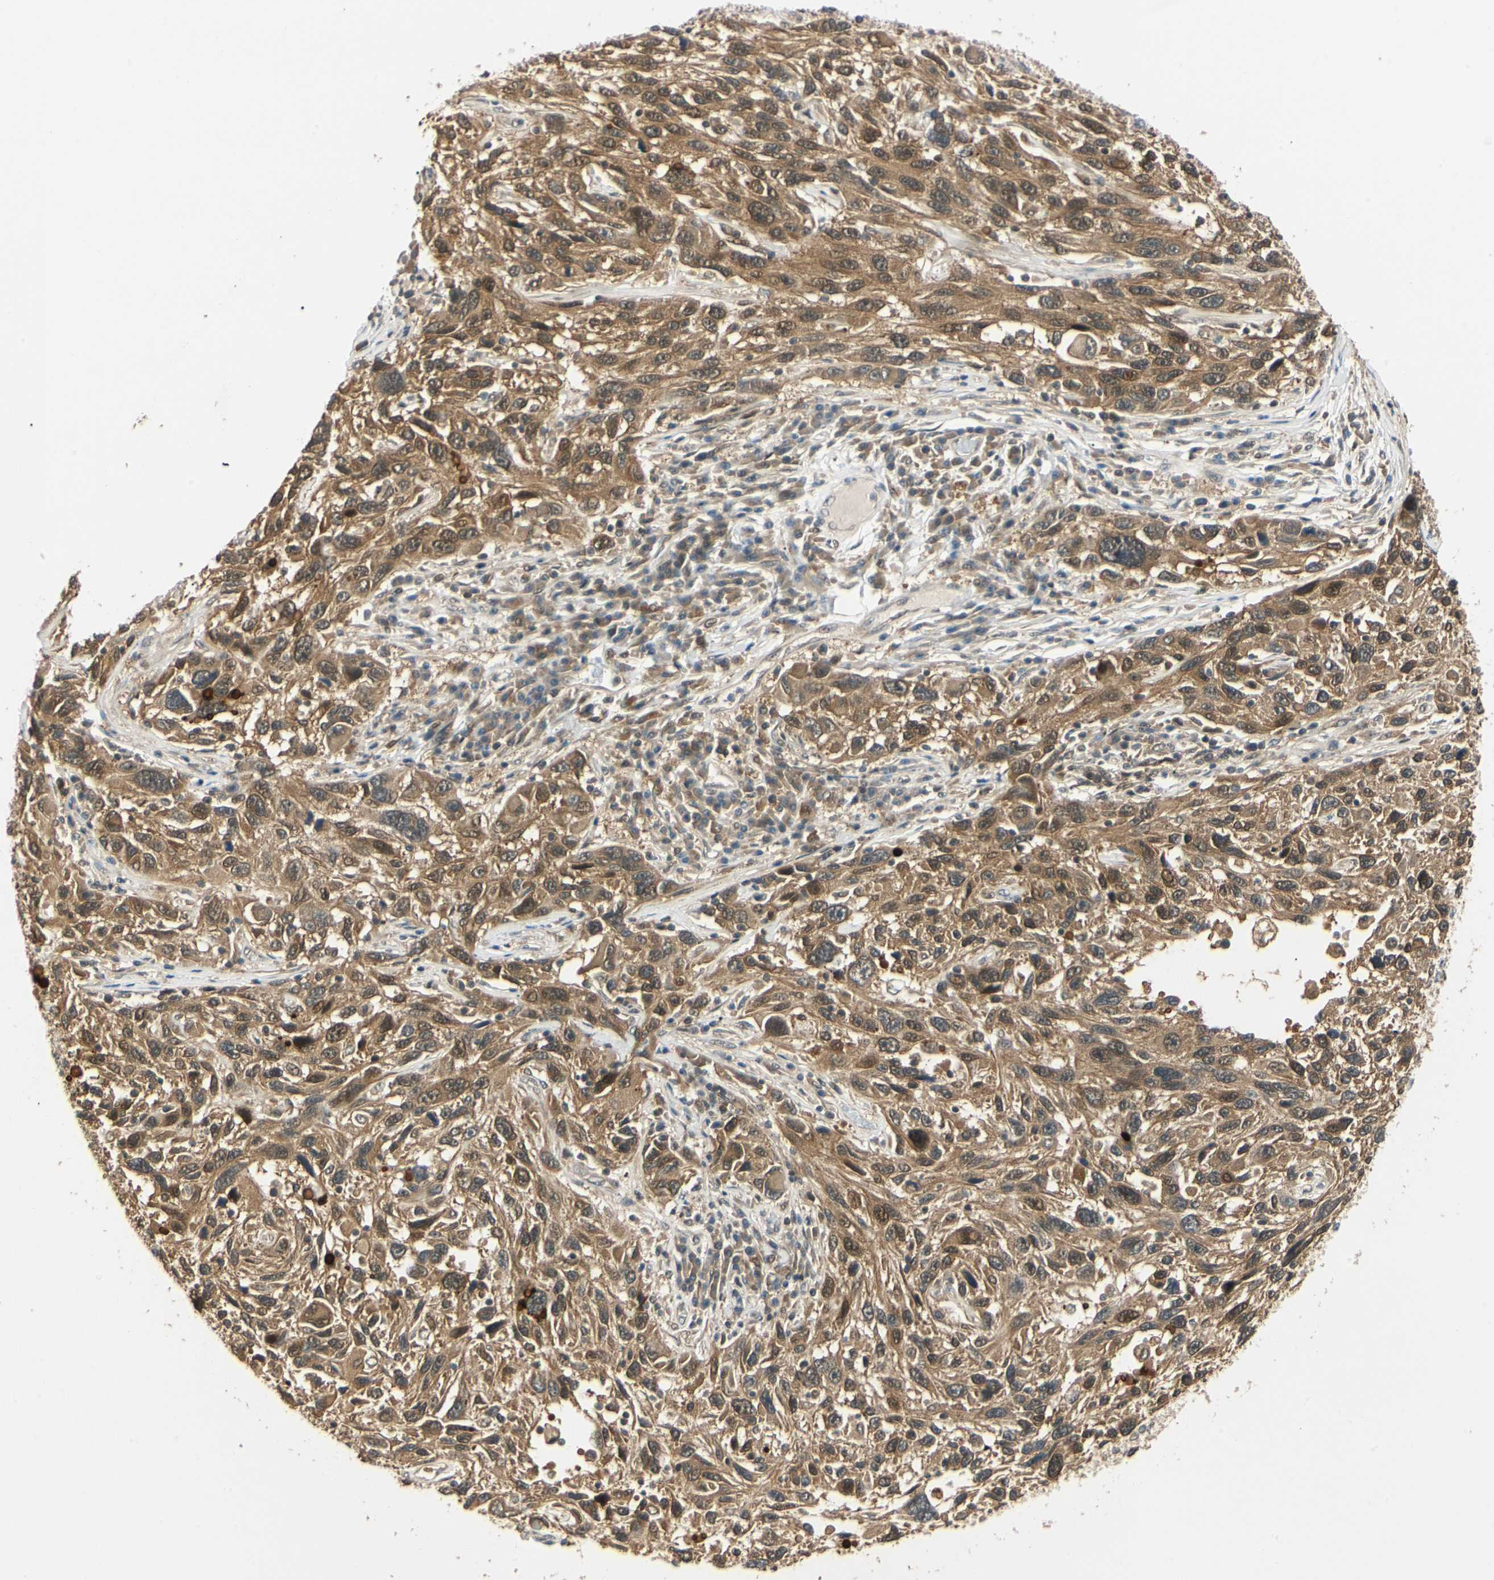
{"staining": {"intensity": "moderate", "quantity": ">75%", "location": "cytoplasmic/membranous,nuclear"}, "tissue": "melanoma", "cell_type": "Tumor cells", "image_type": "cancer", "snomed": [{"axis": "morphology", "description": "Malignant melanoma, NOS"}, {"axis": "topography", "description": "Skin"}], "caption": "DAB (3,3'-diaminobenzidine) immunohistochemical staining of human malignant melanoma demonstrates moderate cytoplasmic/membranous and nuclear protein staining in approximately >75% of tumor cells.", "gene": "UBE2Z", "patient": {"sex": "male", "age": 53}}